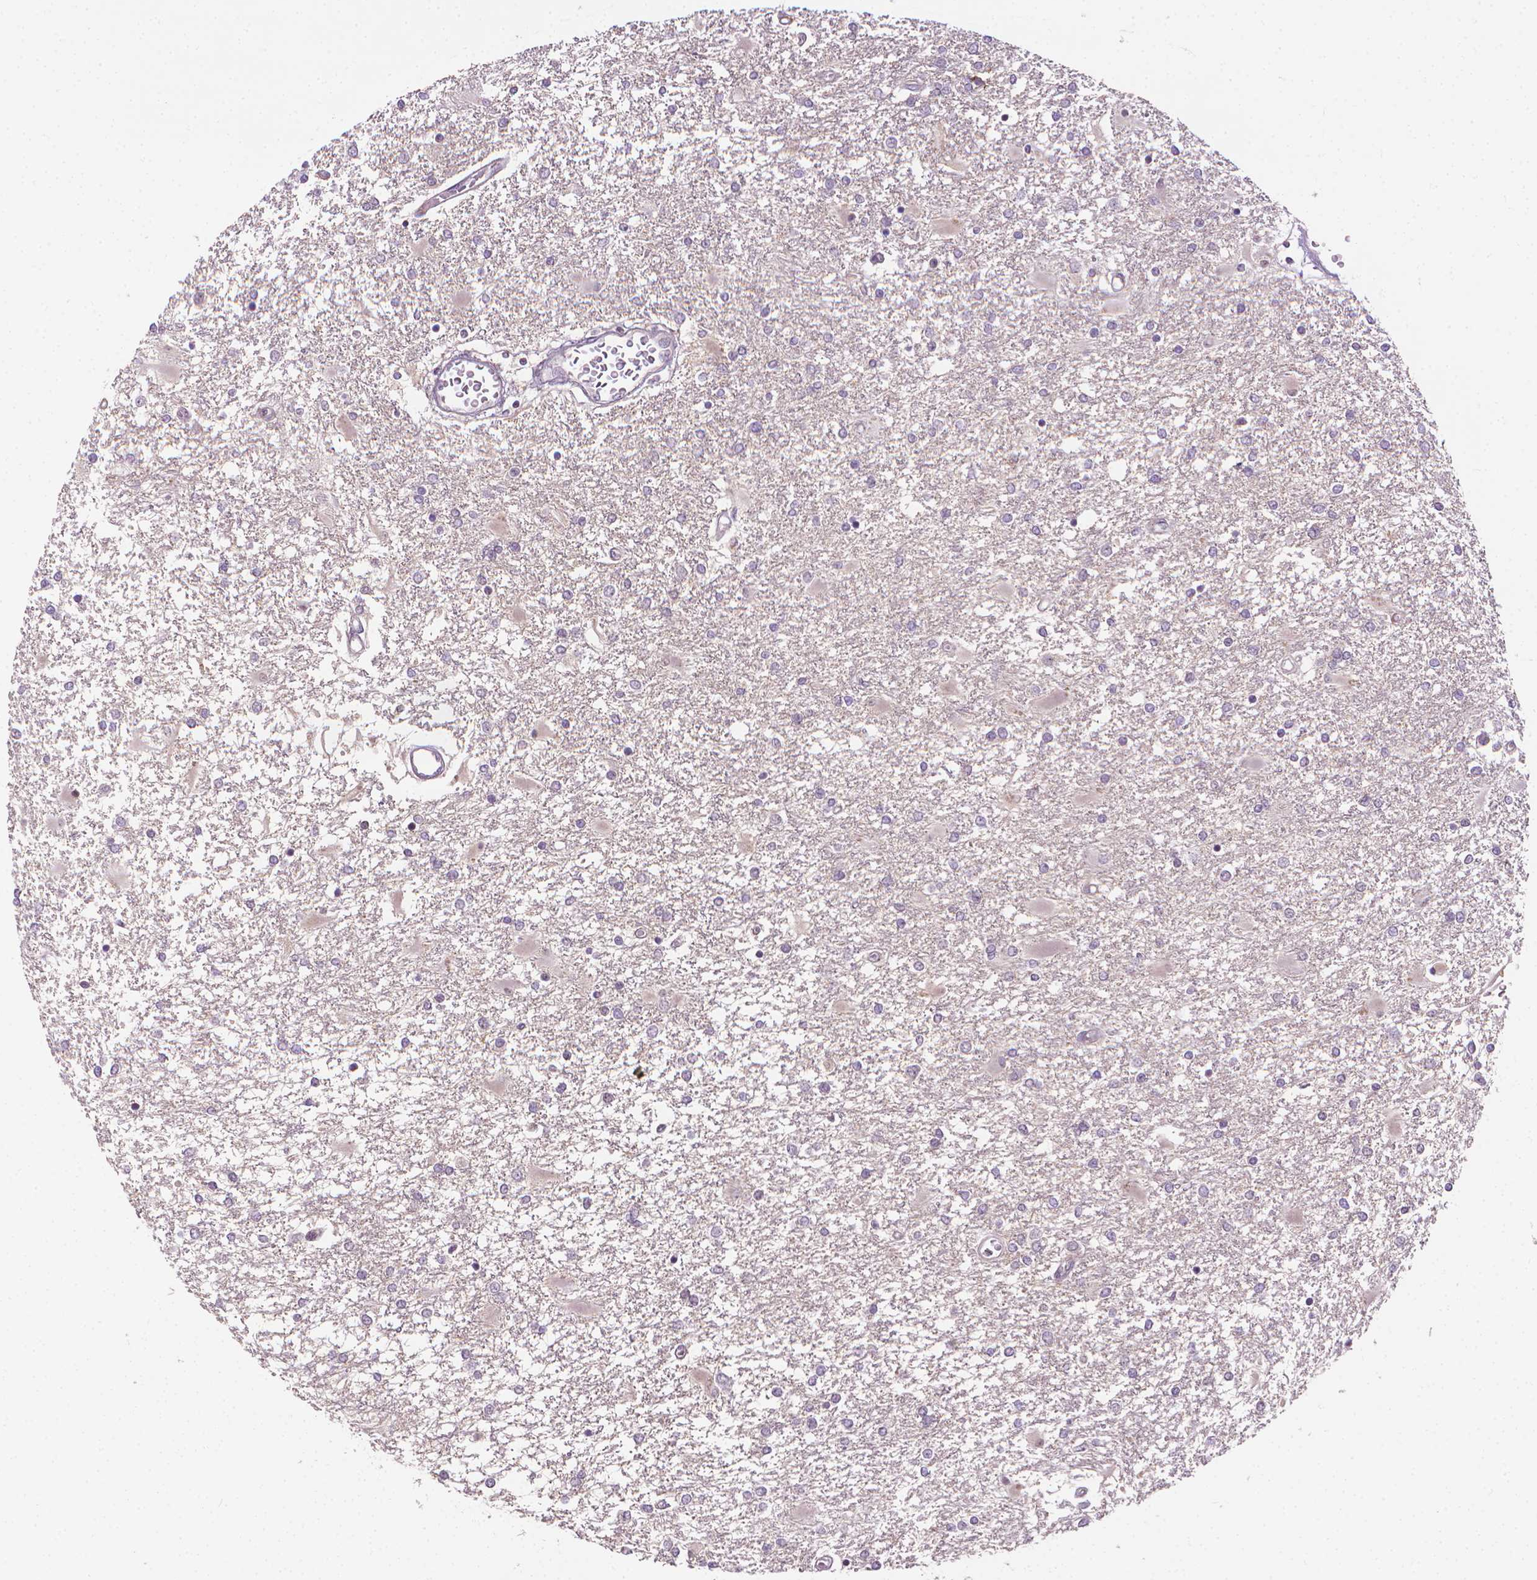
{"staining": {"intensity": "negative", "quantity": "none", "location": "none"}, "tissue": "glioma", "cell_type": "Tumor cells", "image_type": "cancer", "snomed": [{"axis": "morphology", "description": "Glioma, malignant, High grade"}, {"axis": "topography", "description": "Cerebral cortex"}], "caption": "Tumor cells are negative for protein expression in human high-grade glioma (malignant). (DAB (3,3'-diaminobenzidine) immunohistochemistry (IHC), high magnification).", "gene": "NCAN", "patient": {"sex": "male", "age": 79}}